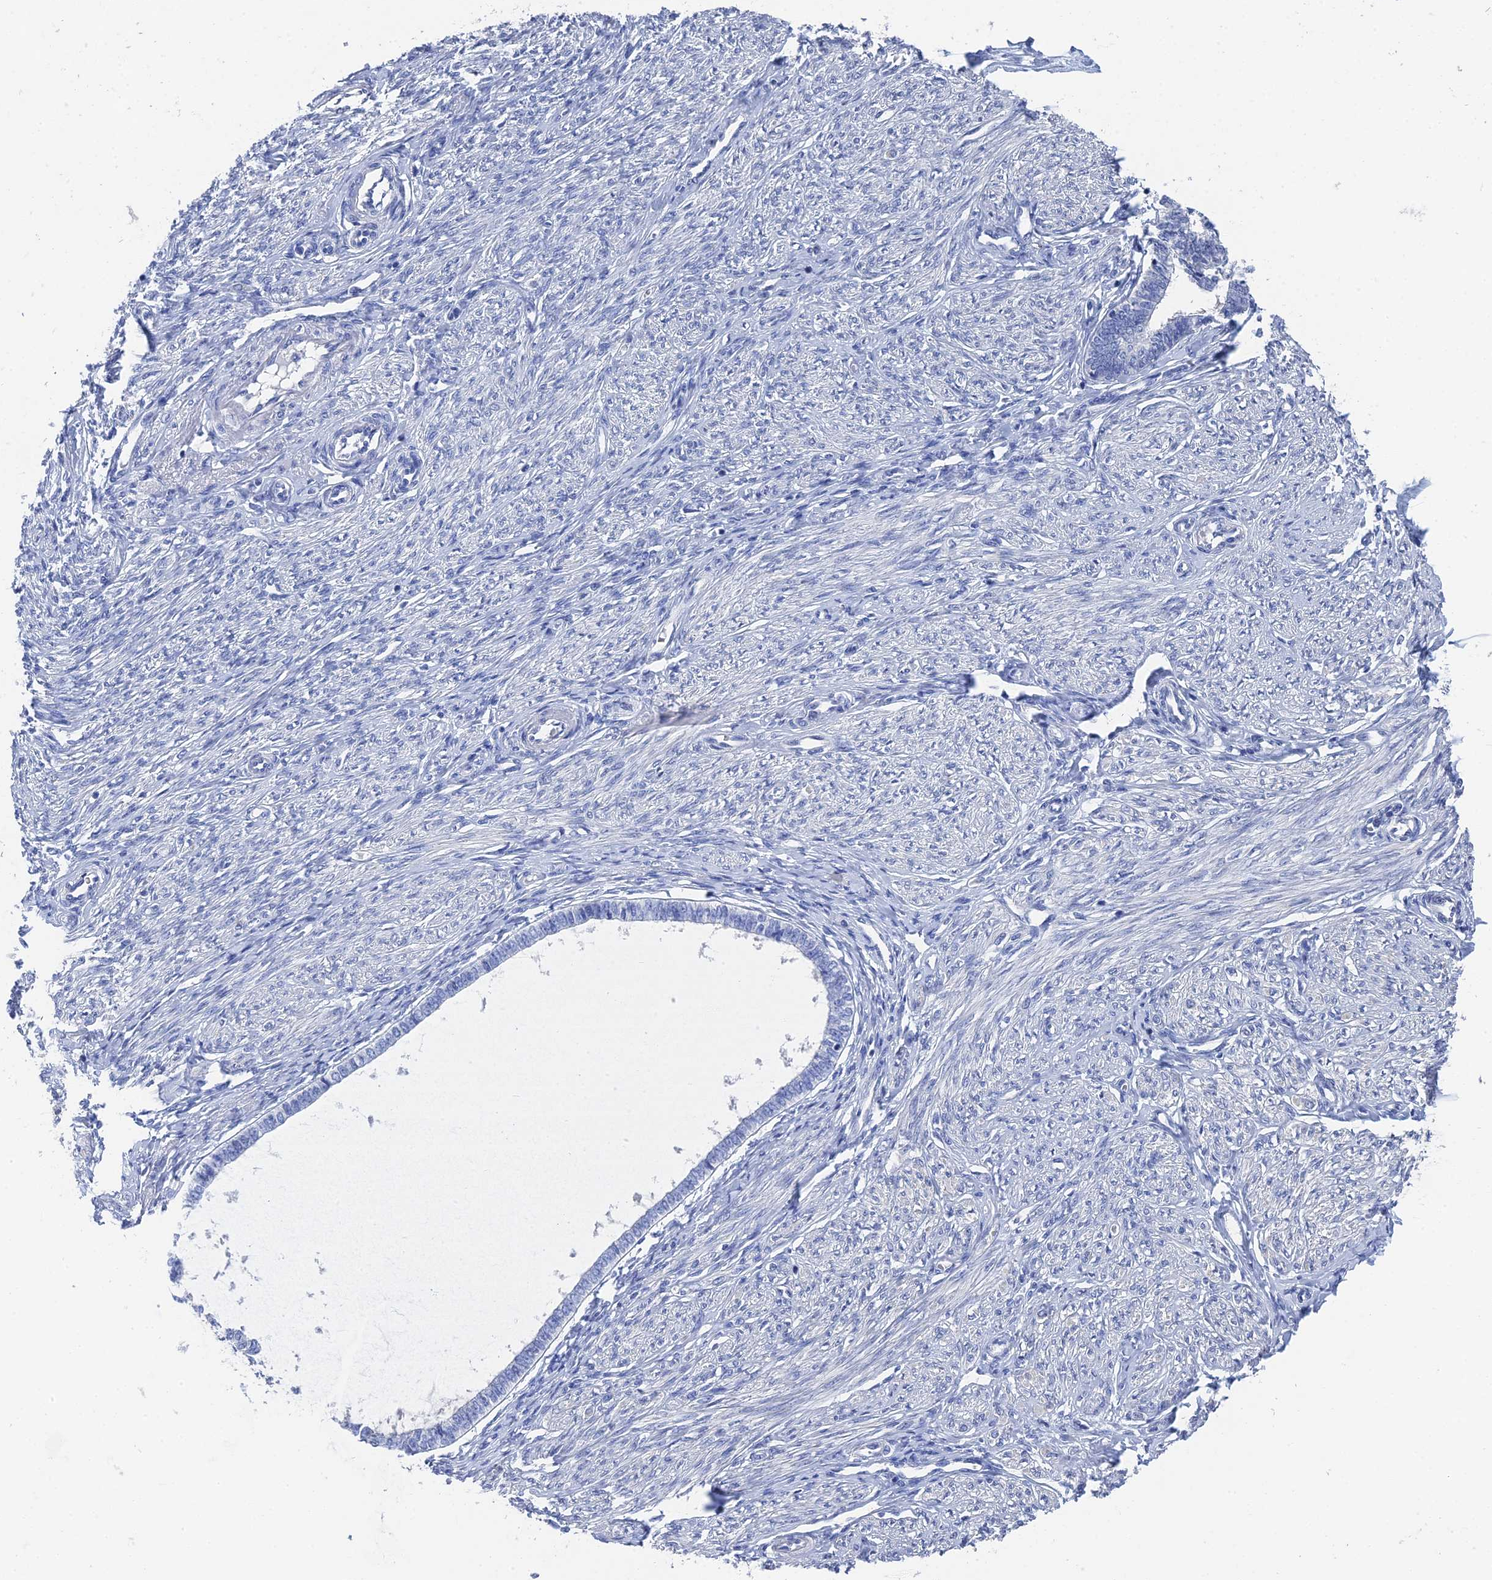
{"staining": {"intensity": "negative", "quantity": "none", "location": "none"}, "tissue": "endometrium", "cell_type": "Cells in endometrial stroma", "image_type": "normal", "snomed": [{"axis": "morphology", "description": "Normal tissue, NOS"}, {"axis": "topography", "description": "Endometrium"}], "caption": "This image is of normal endometrium stained with IHC to label a protein in brown with the nuclei are counter-stained blue. There is no staining in cells in endometrial stroma.", "gene": "GFAP", "patient": {"sex": "female", "age": 72}}